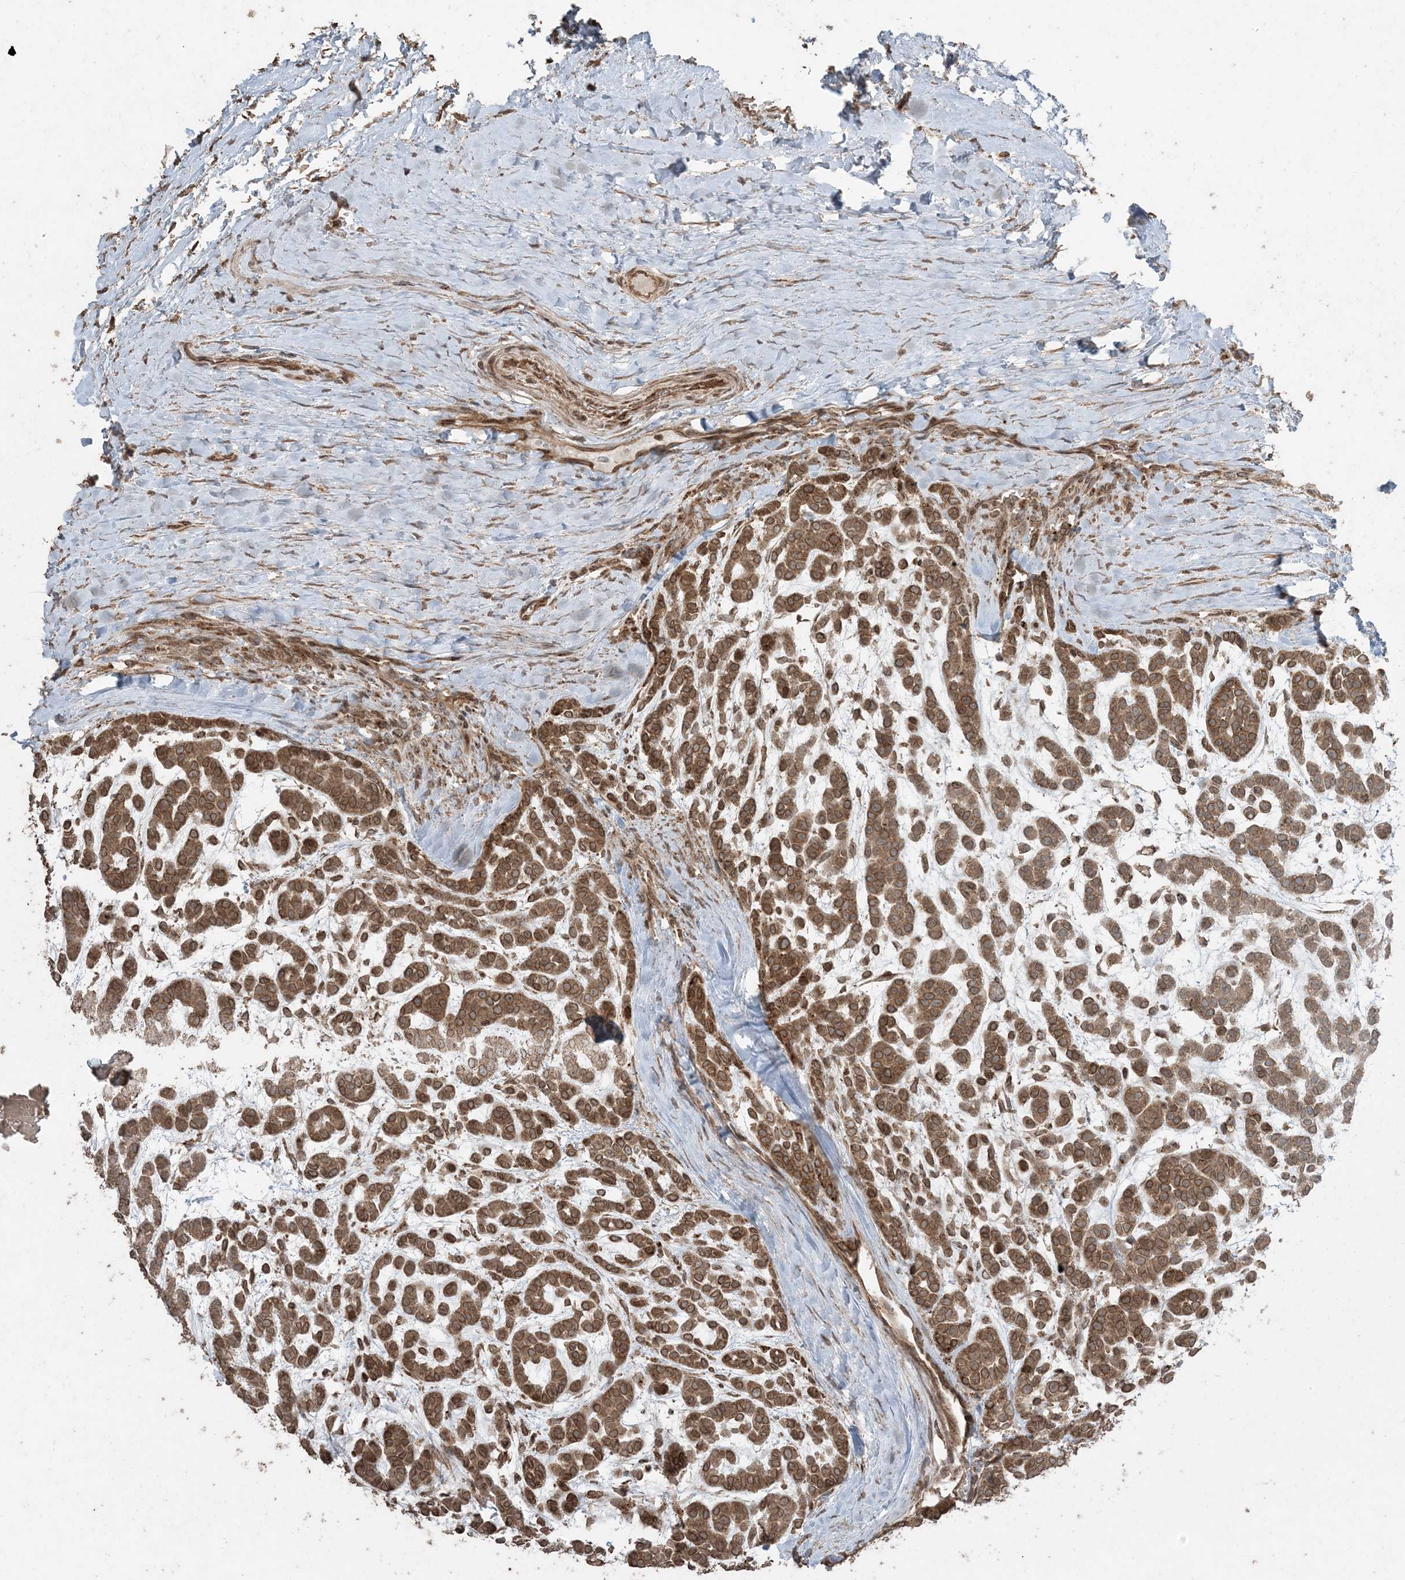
{"staining": {"intensity": "strong", "quantity": ">75%", "location": "cytoplasmic/membranous"}, "tissue": "head and neck cancer", "cell_type": "Tumor cells", "image_type": "cancer", "snomed": [{"axis": "morphology", "description": "Adenocarcinoma, NOS"}, {"axis": "morphology", "description": "Adenoma, NOS"}, {"axis": "topography", "description": "Head-Neck"}], "caption": "Approximately >75% of tumor cells in human head and neck adenocarcinoma display strong cytoplasmic/membranous protein staining as visualized by brown immunohistochemical staining.", "gene": "DDX19B", "patient": {"sex": "female", "age": 55}}